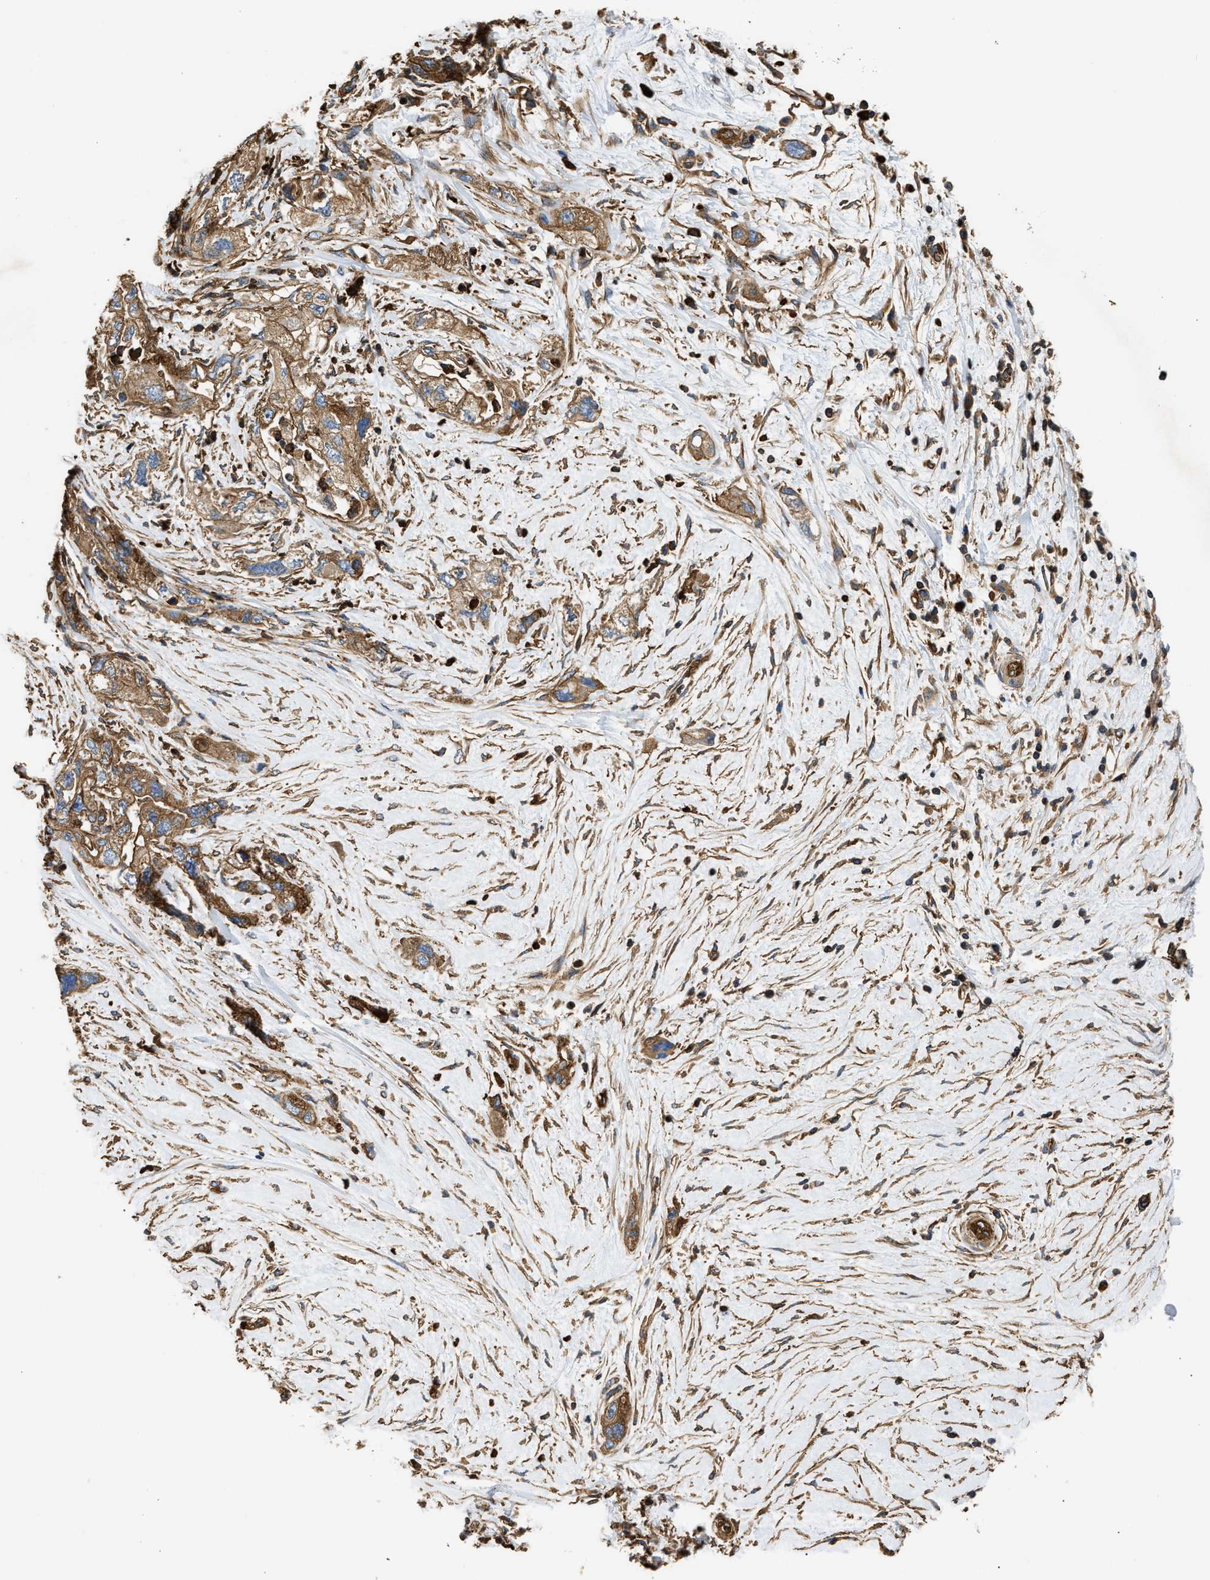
{"staining": {"intensity": "moderate", "quantity": ">75%", "location": "cytoplasmic/membranous"}, "tissue": "pancreatic cancer", "cell_type": "Tumor cells", "image_type": "cancer", "snomed": [{"axis": "morphology", "description": "Adenocarcinoma, NOS"}, {"axis": "topography", "description": "Pancreas"}], "caption": "The histopathology image shows immunohistochemical staining of pancreatic cancer (adenocarcinoma). There is moderate cytoplasmic/membranous expression is seen in approximately >75% of tumor cells.", "gene": "SAMD9L", "patient": {"sex": "female", "age": 73}}